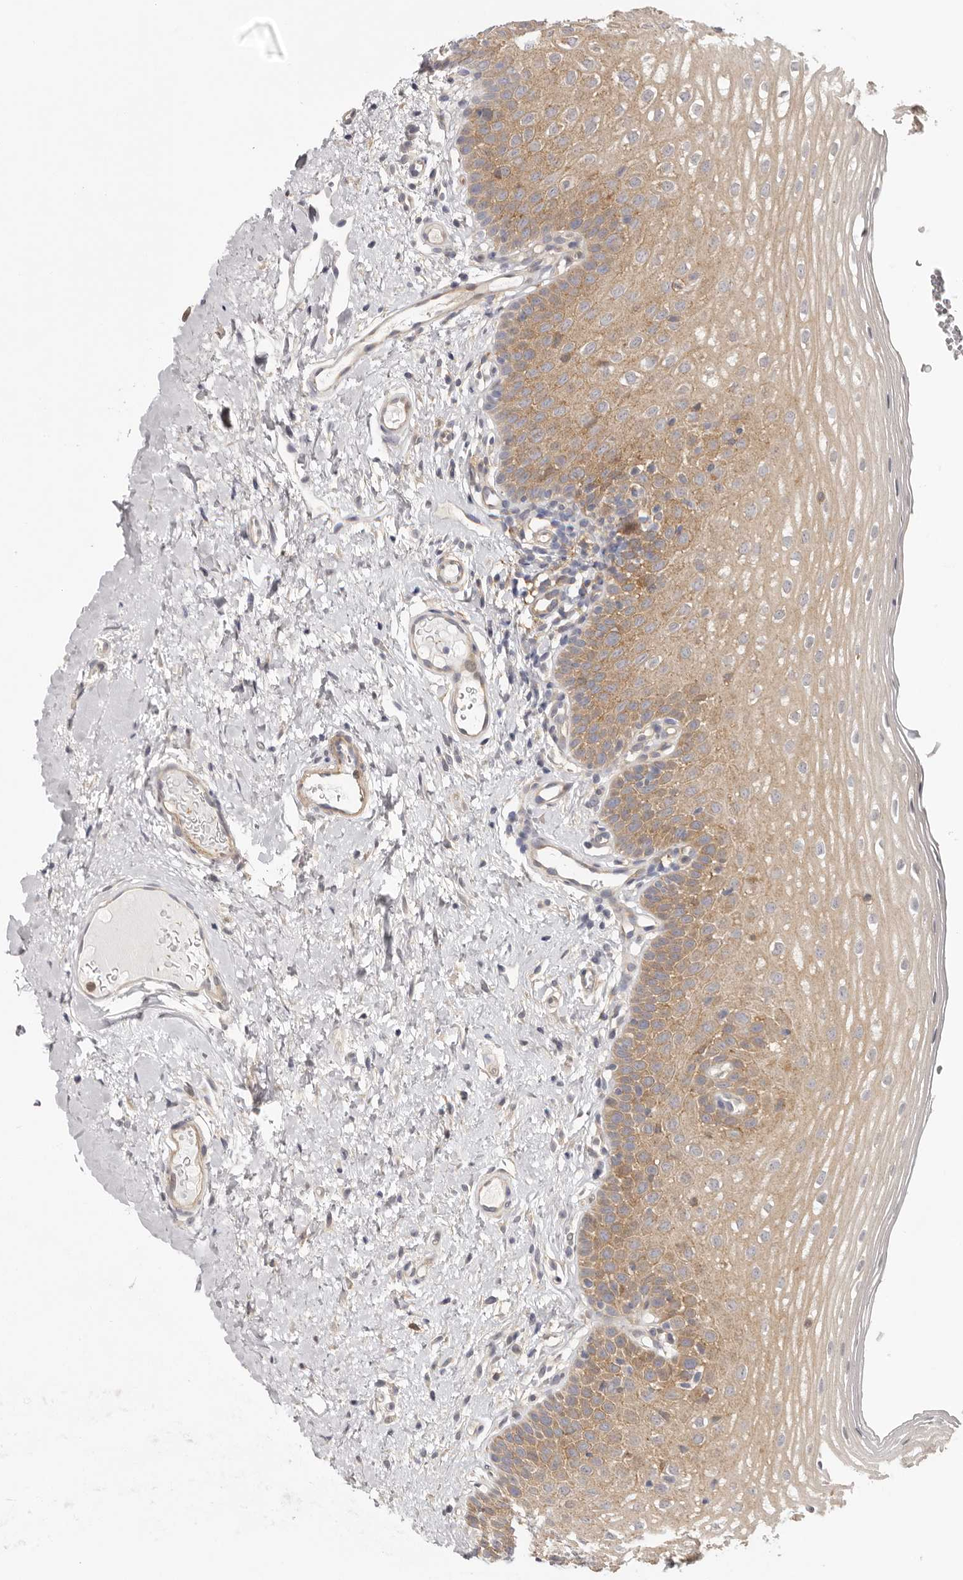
{"staining": {"intensity": "weak", "quantity": "25%-75%", "location": "cytoplasmic/membranous"}, "tissue": "oral mucosa", "cell_type": "Squamous epithelial cells", "image_type": "normal", "snomed": [{"axis": "morphology", "description": "Normal tissue, NOS"}, {"axis": "topography", "description": "Oral tissue"}], "caption": "Immunohistochemistry (DAB) staining of normal human oral mucosa shows weak cytoplasmic/membranous protein expression in about 25%-75% of squamous epithelial cells.", "gene": "MSRB2", "patient": {"sex": "female", "age": 56}}